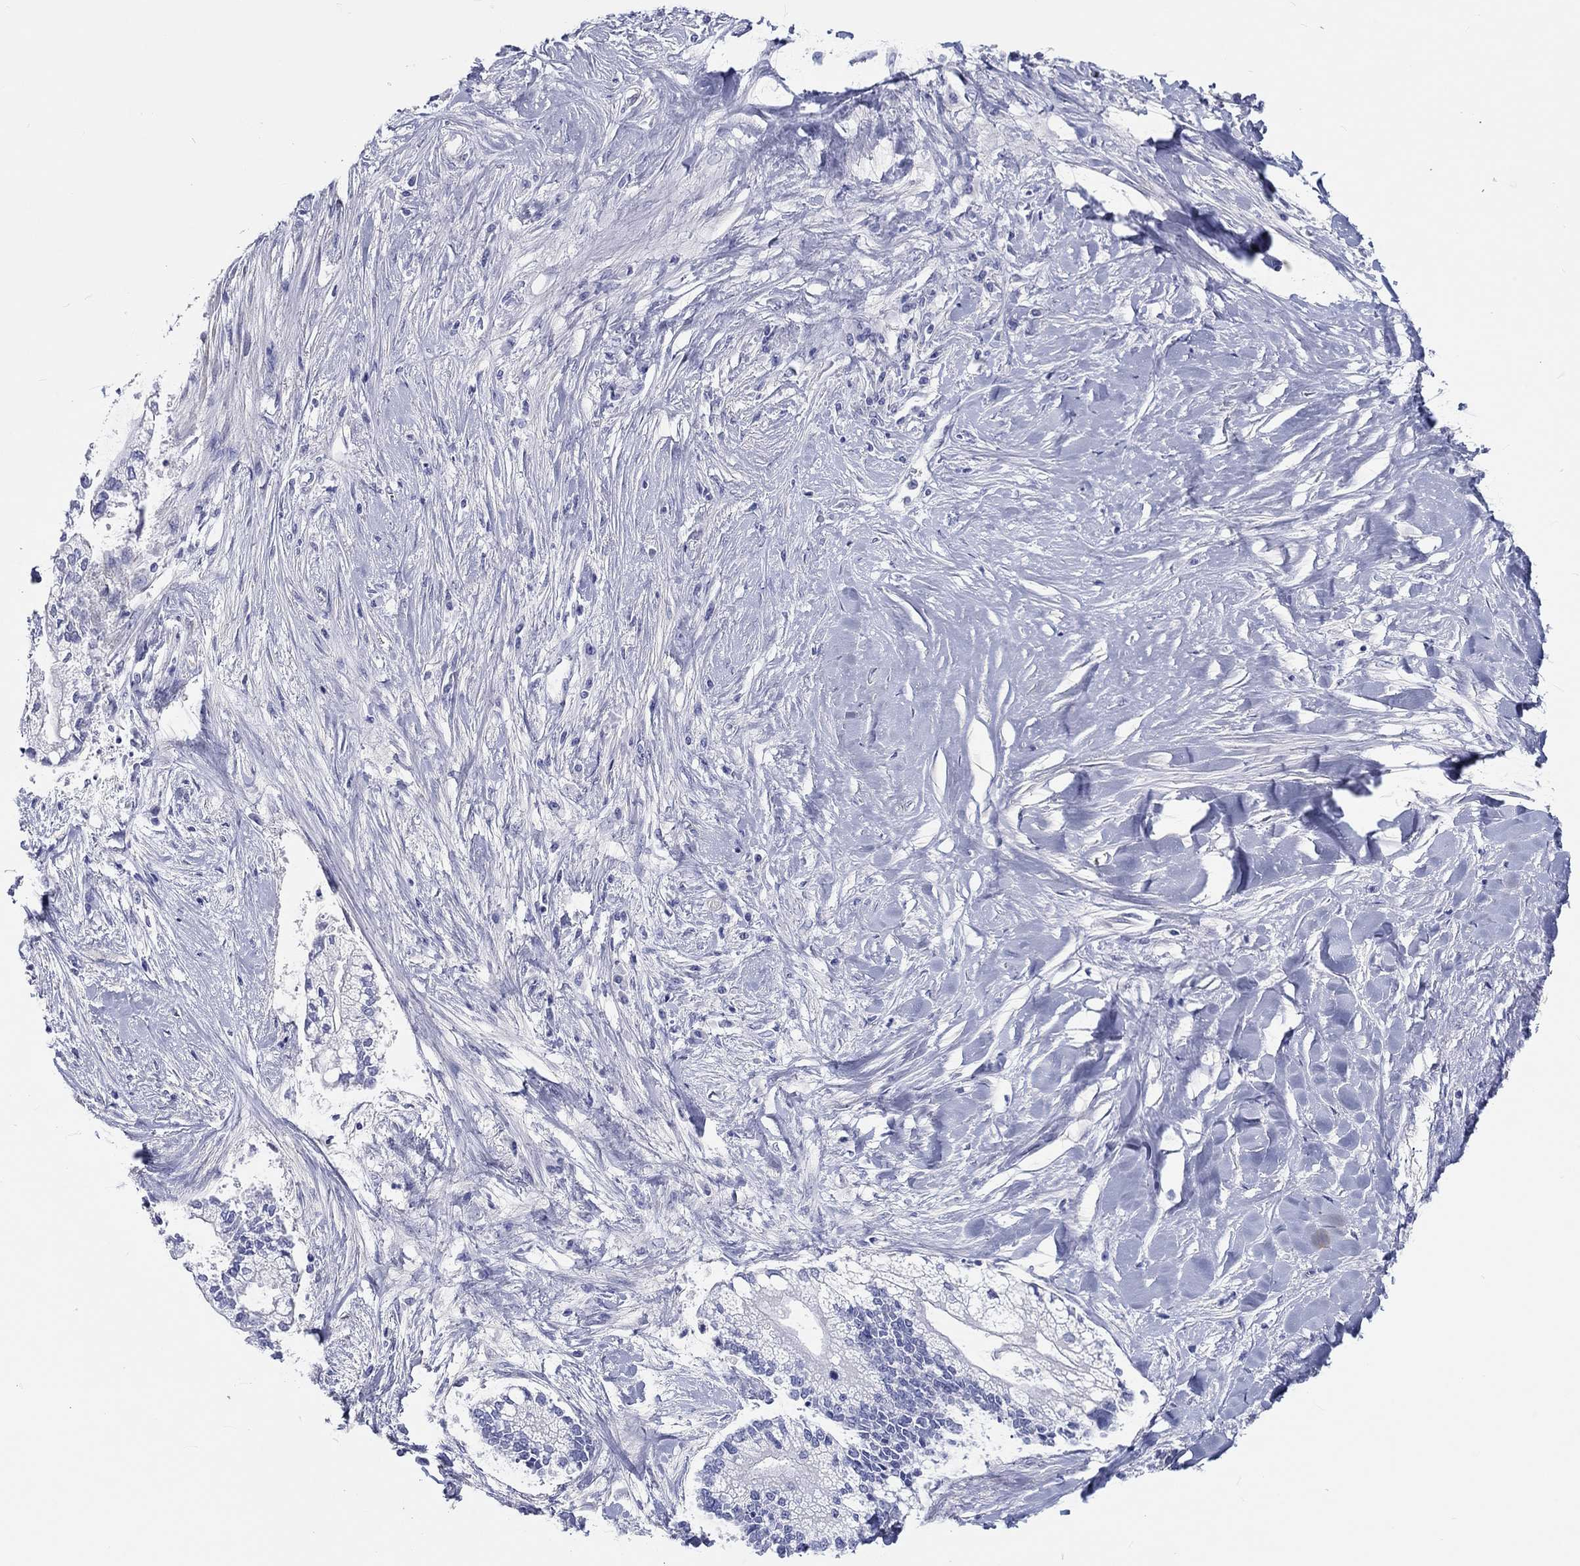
{"staining": {"intensity": "negative", "quantity": "none", "location": "none"}, "tissue": "liver cancer", "cell_type": "Tumor cells", "image_type": "cancer", "snomed": [{"axis": "morphology", "description": "Cholangiocarcinoma"}, {"axis": "topography", "description": "Liver"}], "caption": "Tumor cells show no significant protein staining in liver cancer.", "gene": "CDY2B", "patient": {"sex": "male", "age": 50}}